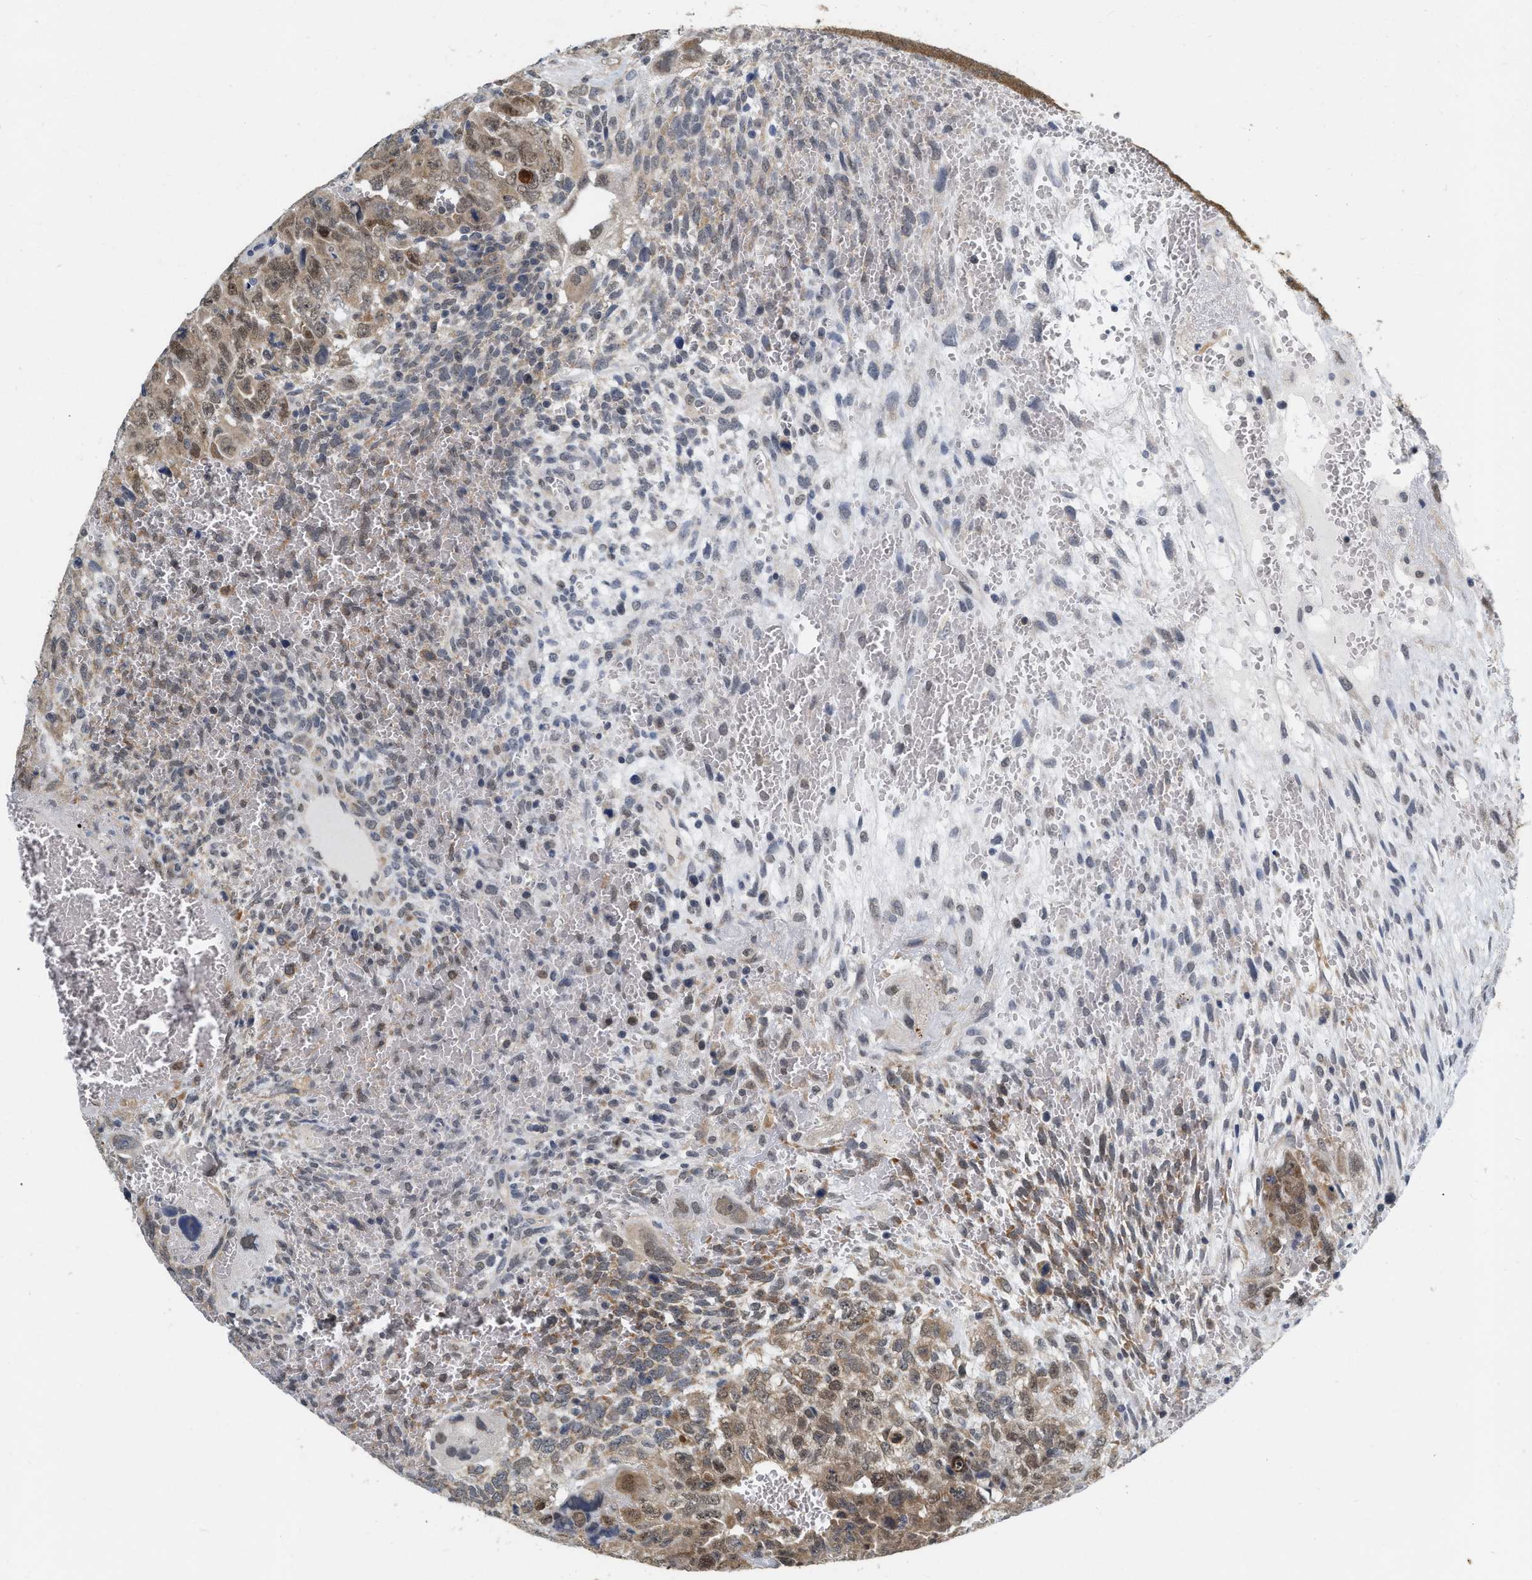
{"staining": {"intensity": "moderate", "quantity": ">75%", "location": "cytoplasmic/membranous"}, "tissue": "testis cancer", "cell_type": "Tumor cells", "image_type": "cancer", "snomed": [{"axis": "morphology", "description": "Carcinoma, Embryonal, NOS"}, {"axis": "topography", "description": "Testis"}], "caption": "Moderate cytoplasmic/membranous expression for a protein is appreciated in about >75% of tumor cells of testis cancer using immunohistochemistry.", "gene": "RUVBL1", "patient": {"sex": "male", "age": 28}}